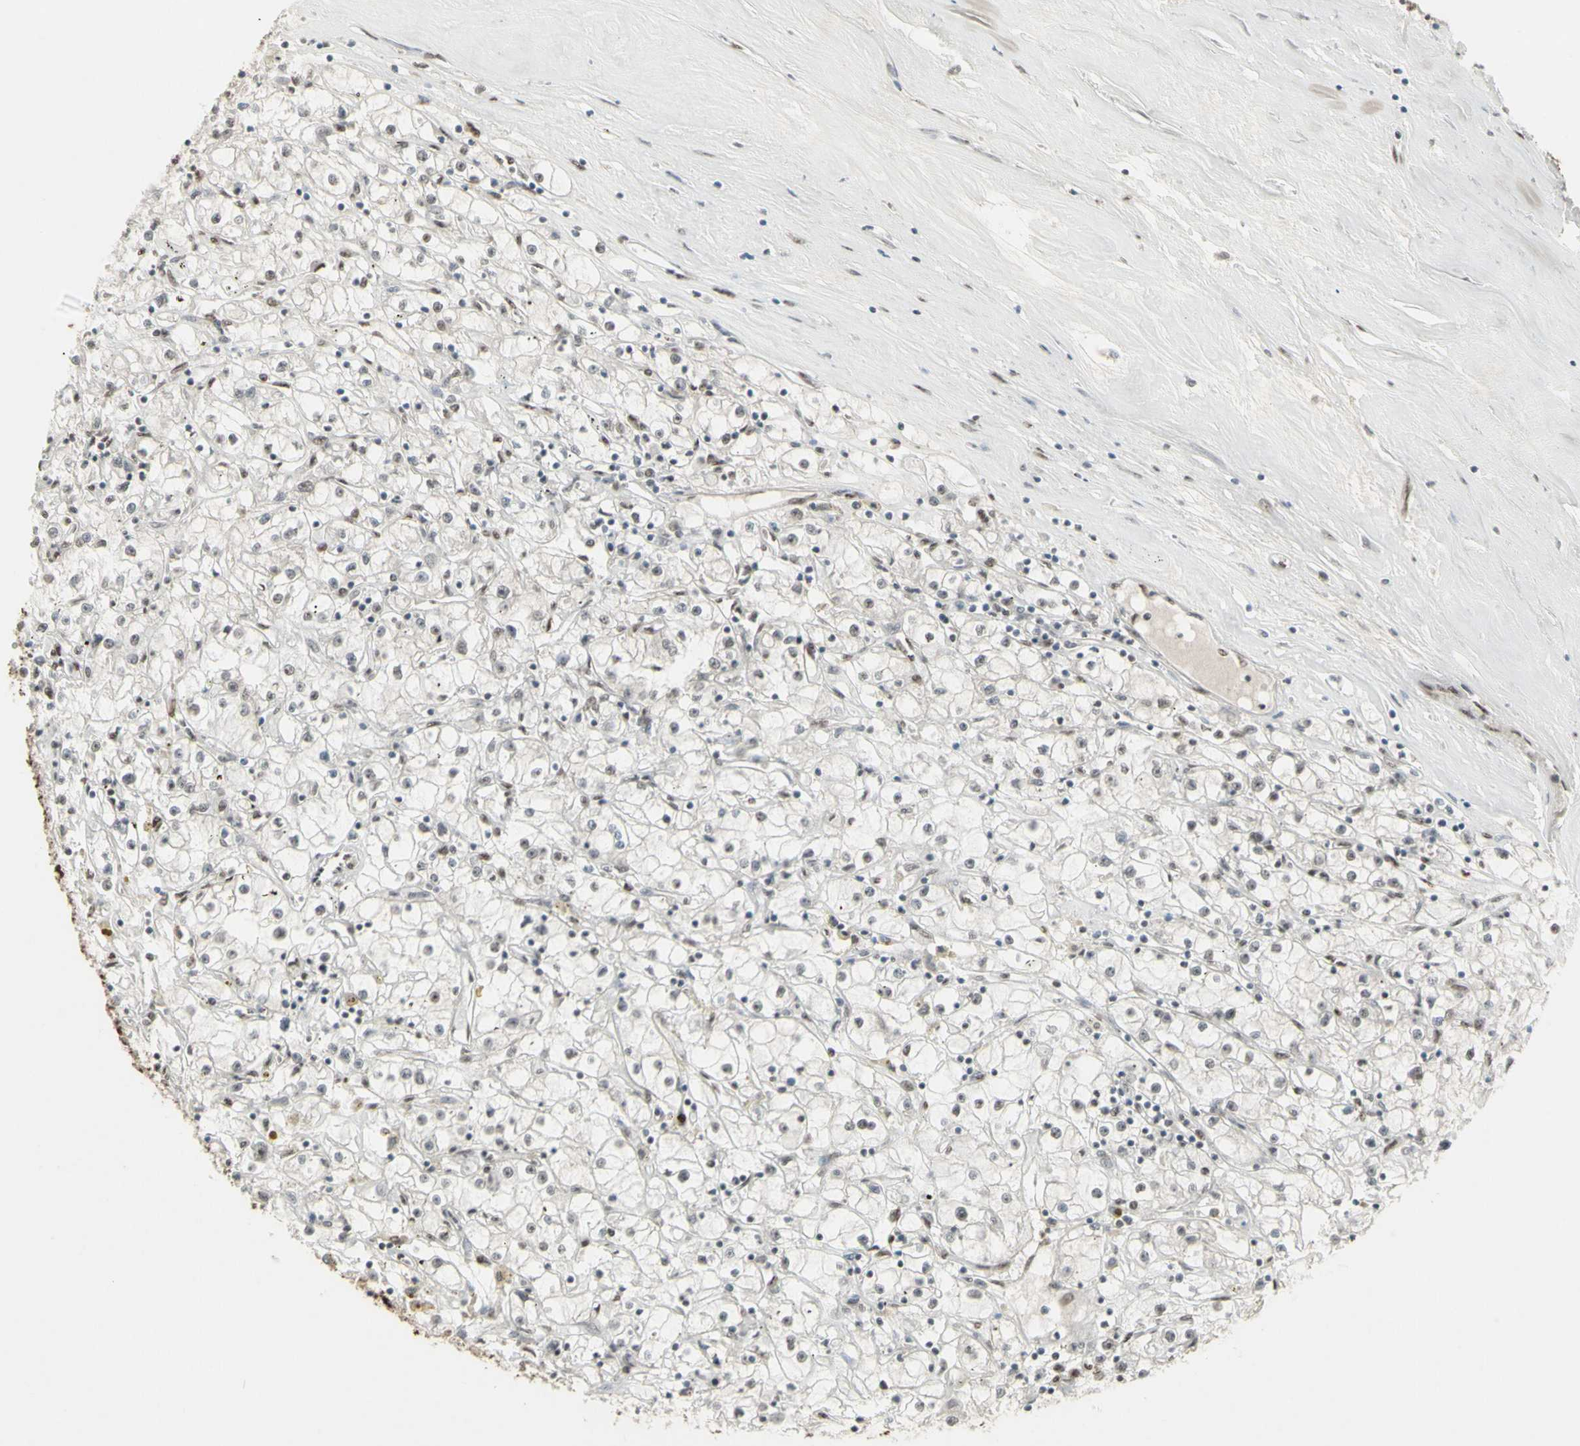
{"staining": {"intensity": "negative", "quantity": "none", "location": "none"}, "tissue": "renal cancer", "cell_type": "Tumor cells", "image_type": "cancer", "snomed": [{"axis": "morphology", "description": "Adenocarcinoma, NOS"}, {"axis": "topography", "description": "Kidney"}], "caption": "High power microscopy image of an IHC micrograph of adenocarcinoma (renal), revealing no significant staining in tumor cells.", "gene": "TRIM28", "patient": {"sex": "male", "age": 56}}